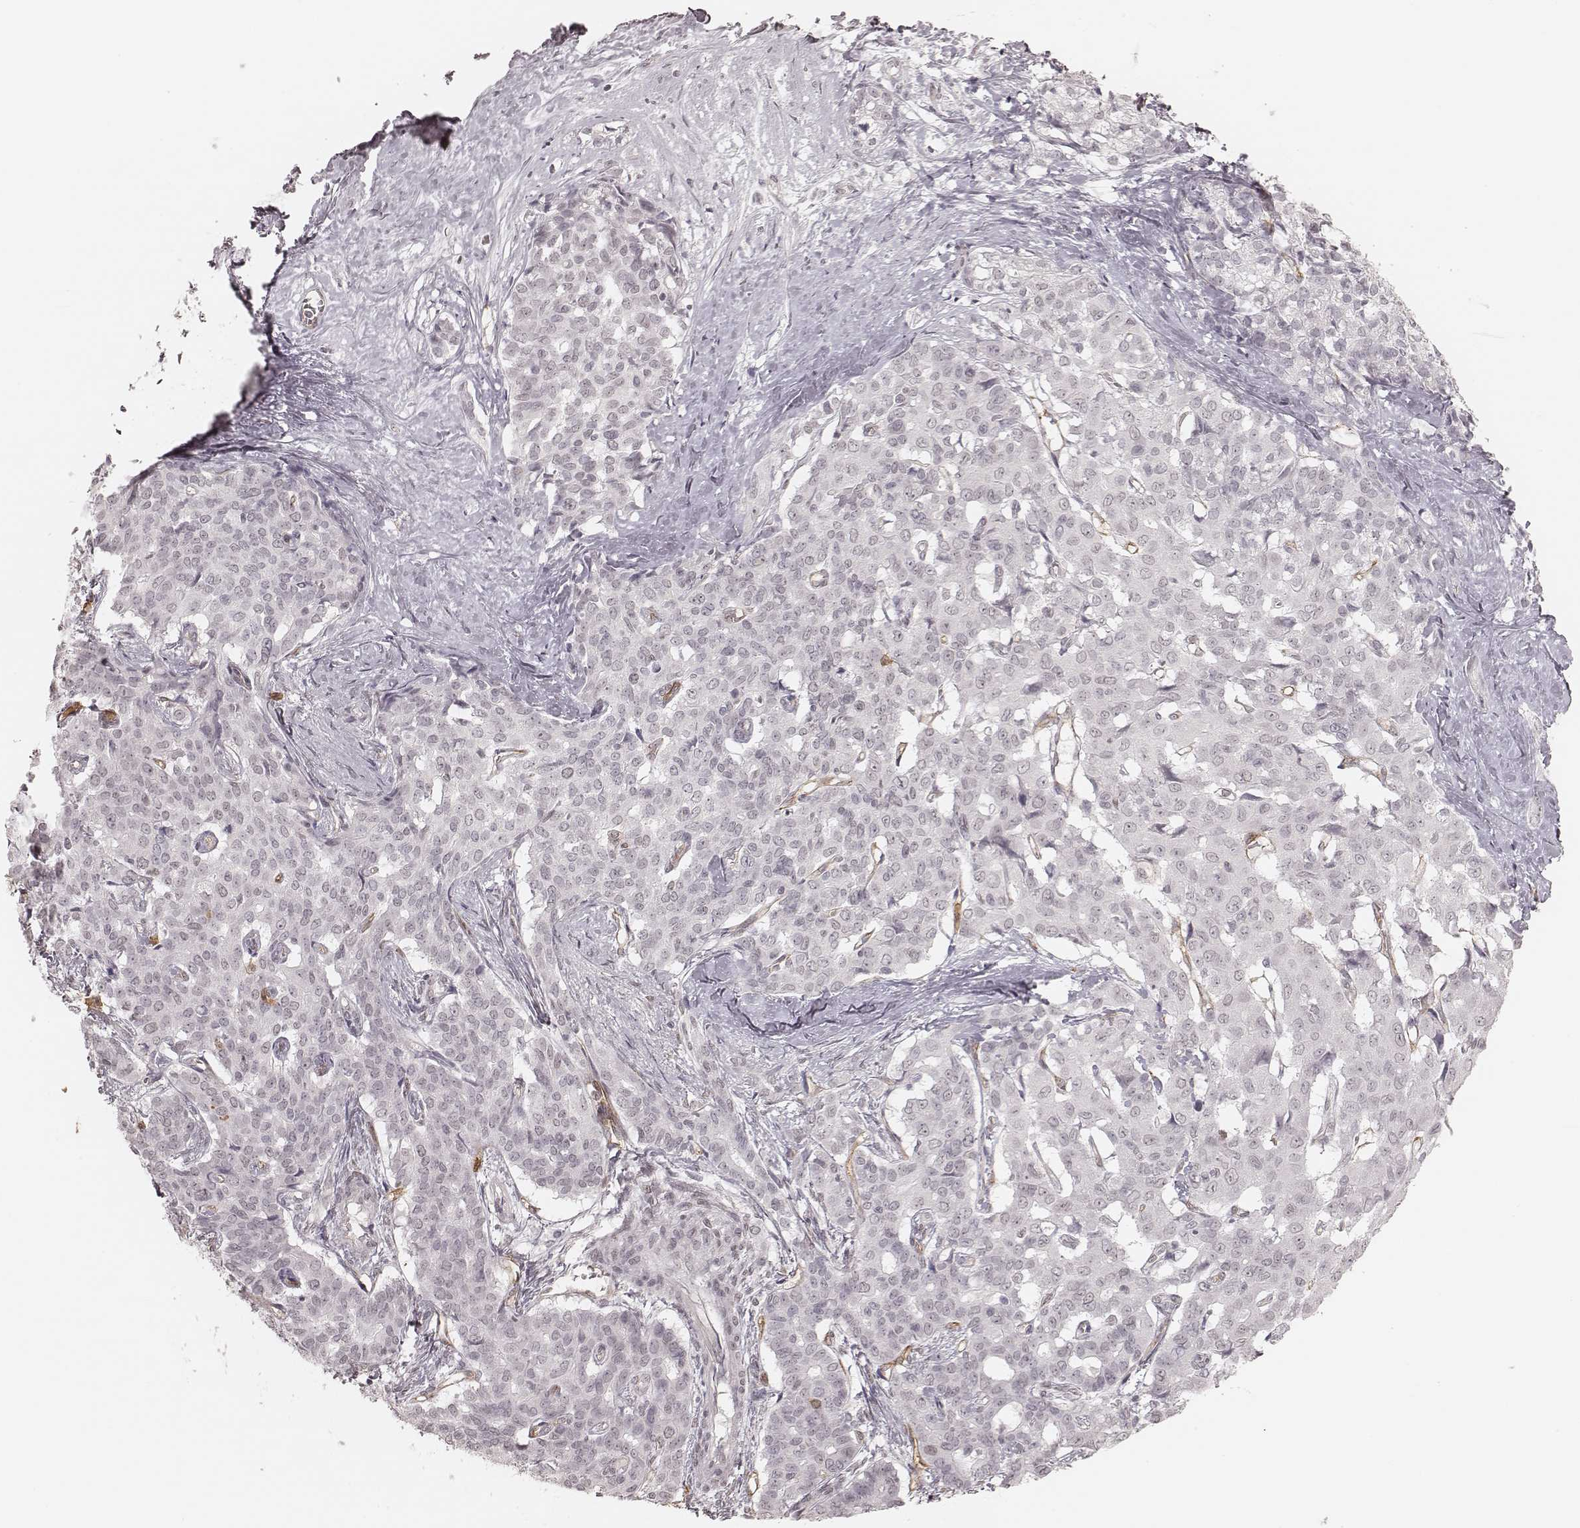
{"staining": {"intensity": "negative", "quantity": "none", "location": "none"}, "tissue": "liver cancer", "cell_type": "Tumor cells", "image_type": "cancer", "snomed": [{"axis": "morphology", "description": "Cholangiocarcinoma"}, {"axis": "topography", "description": "Liver"}], "caption": "Immunohistochemistry of human liver cholangiocarcinoma displays no staining in tumor cells.", "gene": "KITLG", "patient": {"sex": "female", "age": 47}}